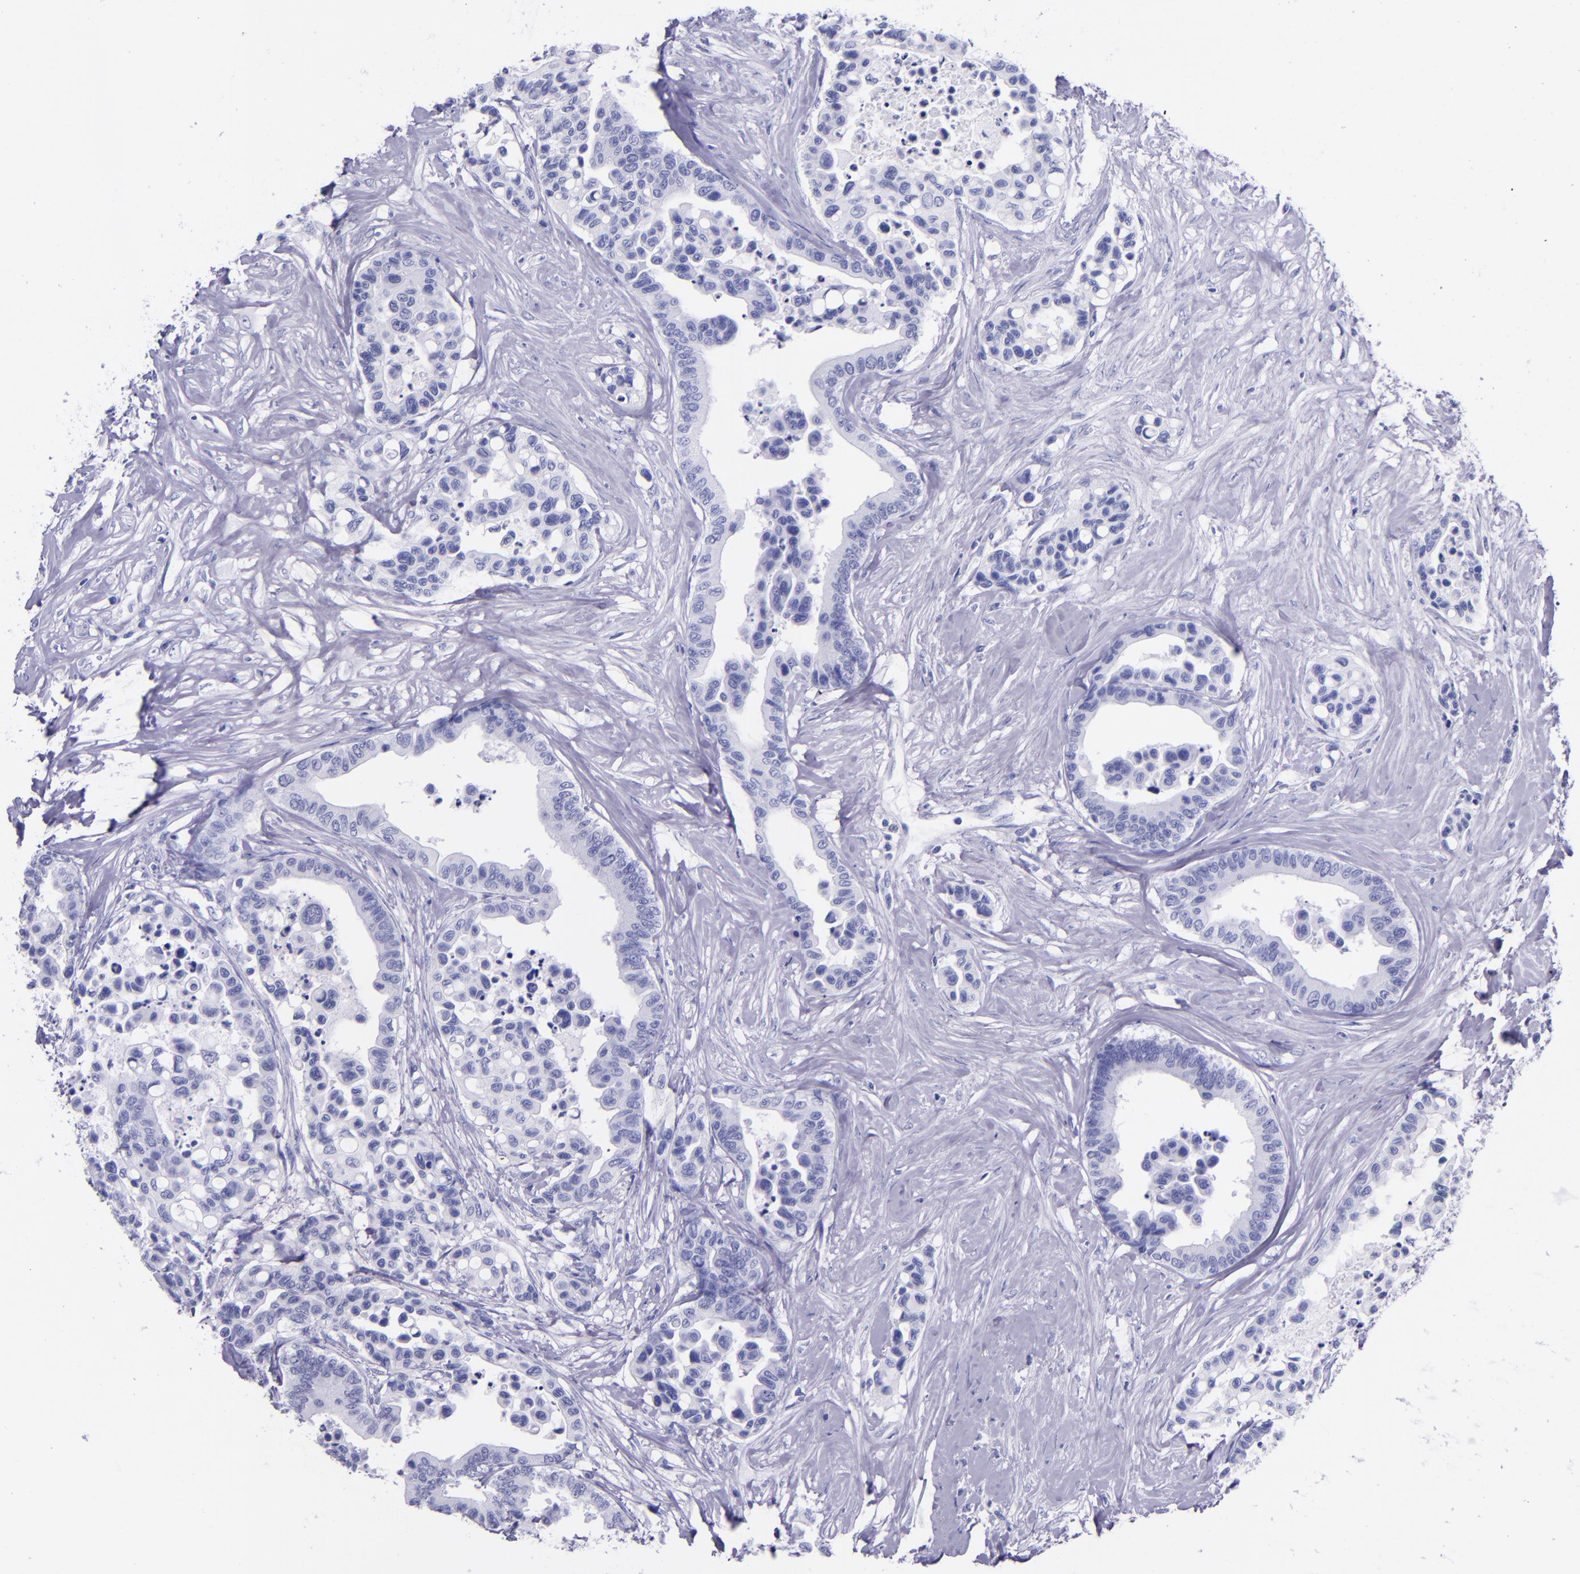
{"staining": {"intensity": "negative", "quantity": "none", "location": "none"}, "tissue": "colorectal cancer", "cell_type": "Tumor cells", "image_type": "cancer", "snomed": [{"axis": "morphology", "description": "Adenocarcinoma, NOS"}, {"axis": "topography", "description": "Colon"}], "caption": "There is no significant positivity in tumor cells of colorectal cancer (adenocarcinoma).", "gene": "MBP", "patient": {"sex": "male", "age": 82}}